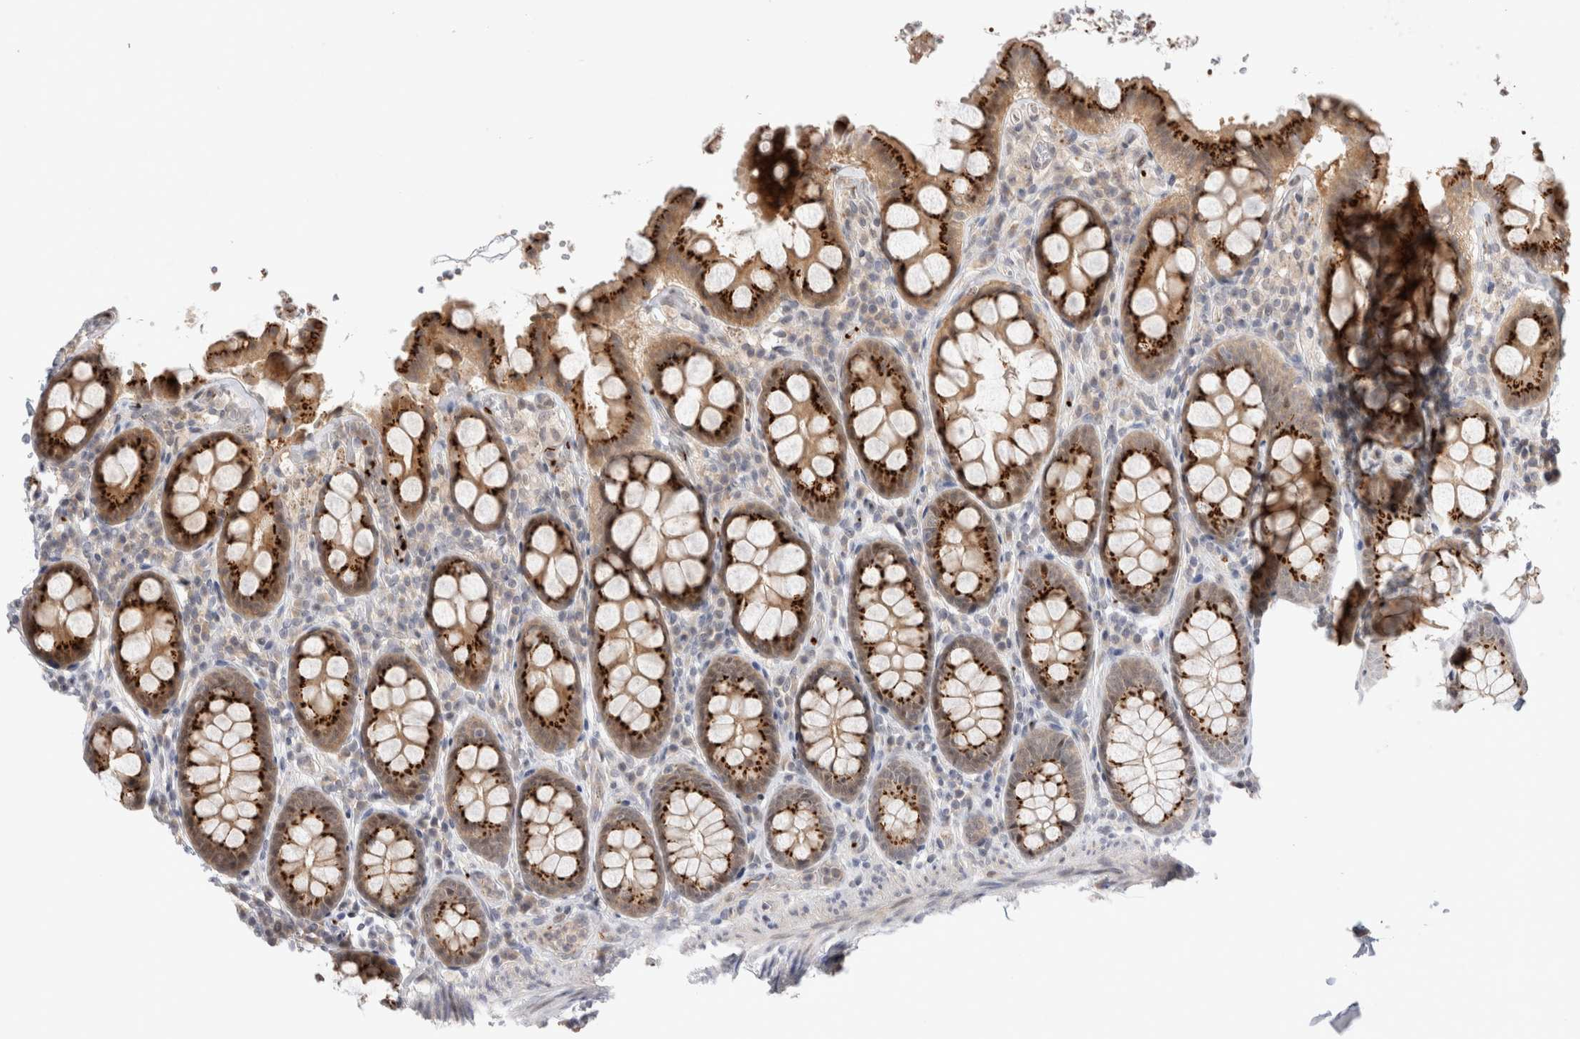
{"staining": {"intensity": "weak", "quantity": "25%-75%", "location": "cytoplasmic/membranous"}, "tissue": "colon", "cell_type": "Endothelial cells", "image_type": "normal", "snomed": [{"axis": "morphology", "description": "Normal tissue, NOS"}, {"axis": "topography", "description": "Colon"}, {"axis": "topography", "description": "Peripheral nerve tissue"}], "caption": "Immunohistochemical staining of benign human colon reveals weak cytoplasmic/membranous protein expression in approximately 25%-75% of endothelial cells.", "gene": "VPS28", "patient": {"sex": "female", "age": 61}}